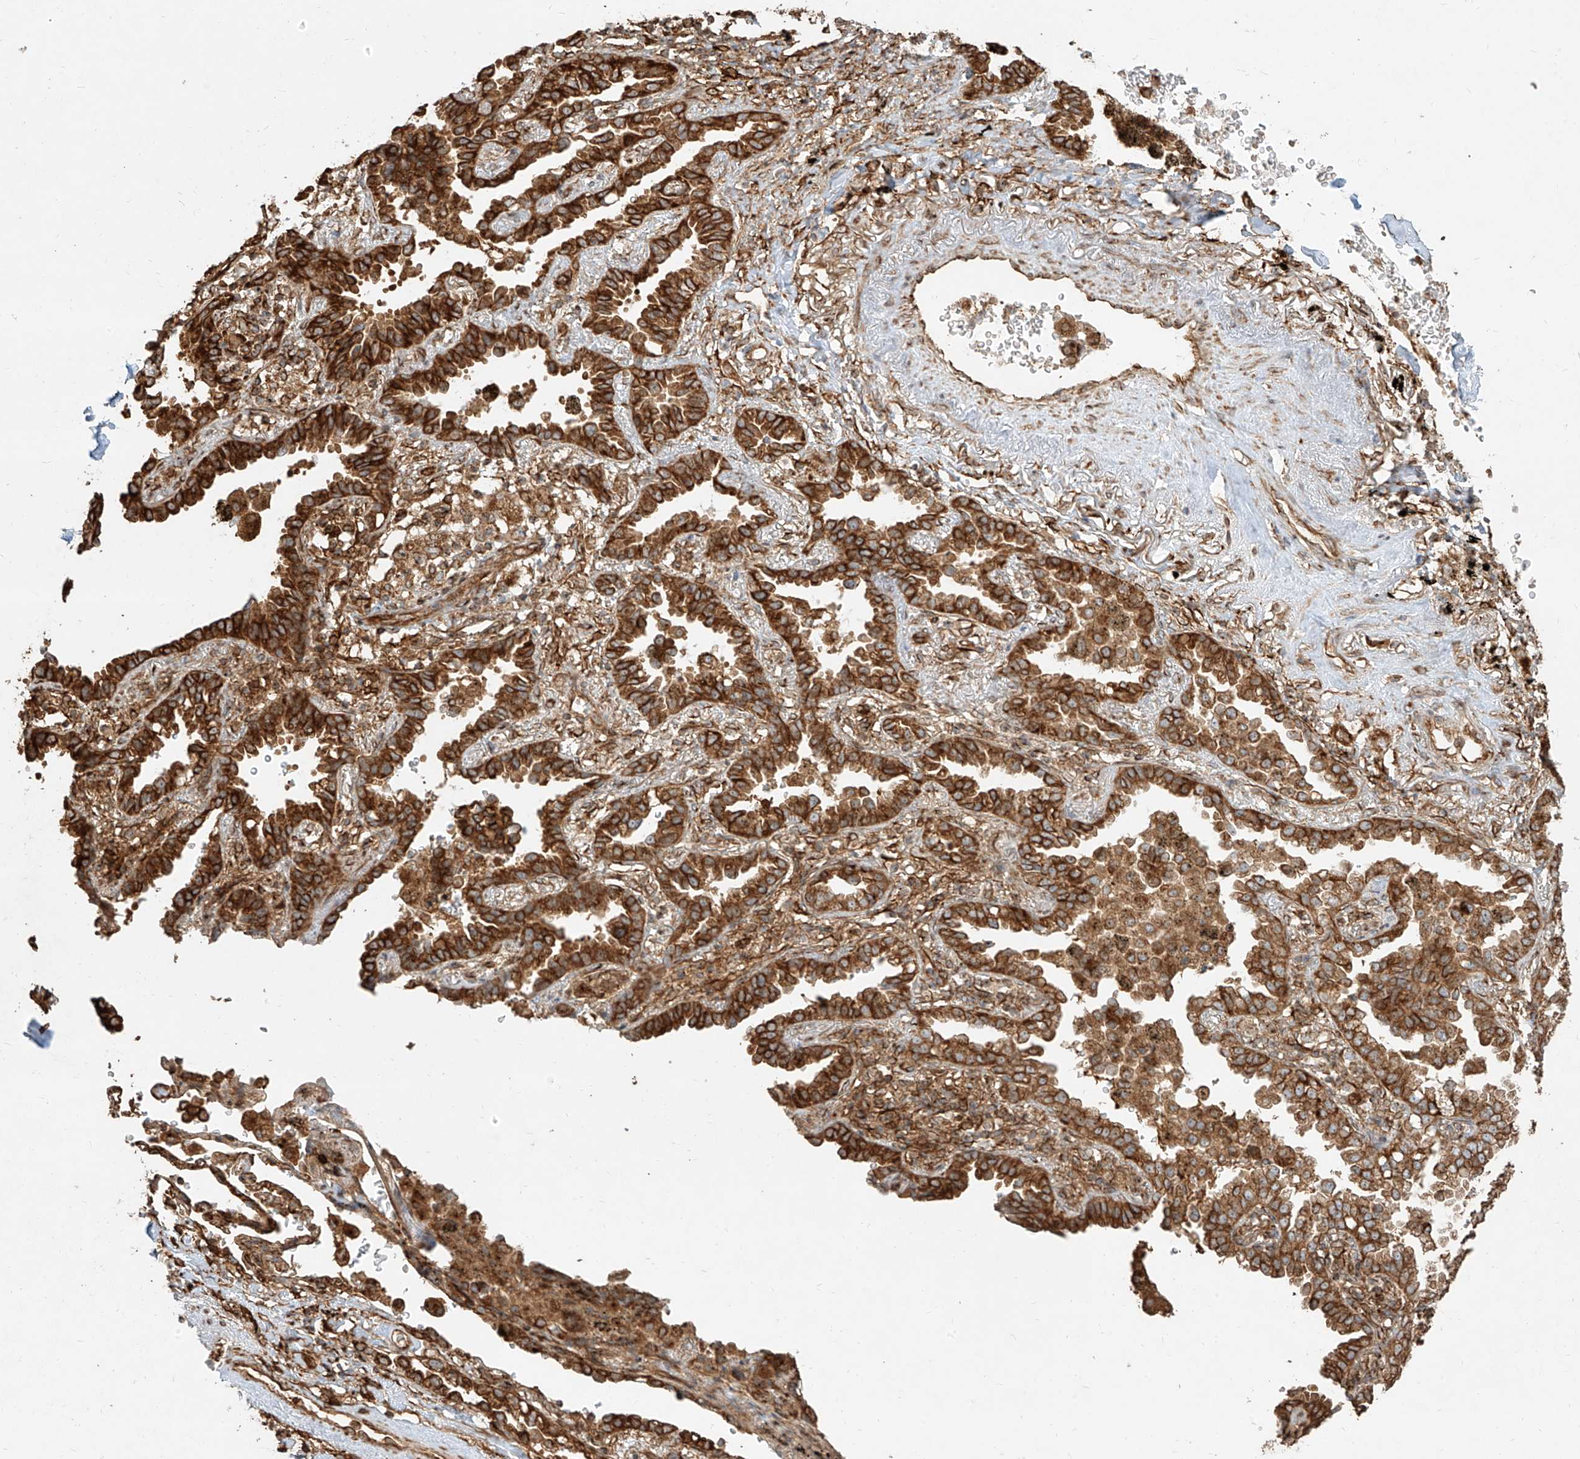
{"staining": {"intensity": "strong", "quantity": ">75%", "location": "cytoplasmic/membranous"}, "tissue": "lung cancer", "cell_type": "Tumor cells", "image_type": "cancer", "snomed": [{"axis": "morphology", "description": "Normal tissue, NOS"}, {"axis": "morphology", "description": "Adenocarcinoma, NOS"}, {"axis": "topography", "description": "Lung"}], "caption": "Lung adenocarcinoma was stained to show a protein in brown. There is high levels of strong cytoplasmic/membranous staining in about >75% of tumor cells. The staining is performed using DAB (3,3'-diaminobenzidine) brown chromogen to label protein expression. The nuclei are counter-stained blue using hematoxylin.", "gene": "EFNB1", "patient": {"sex": "male", "age": 59}}